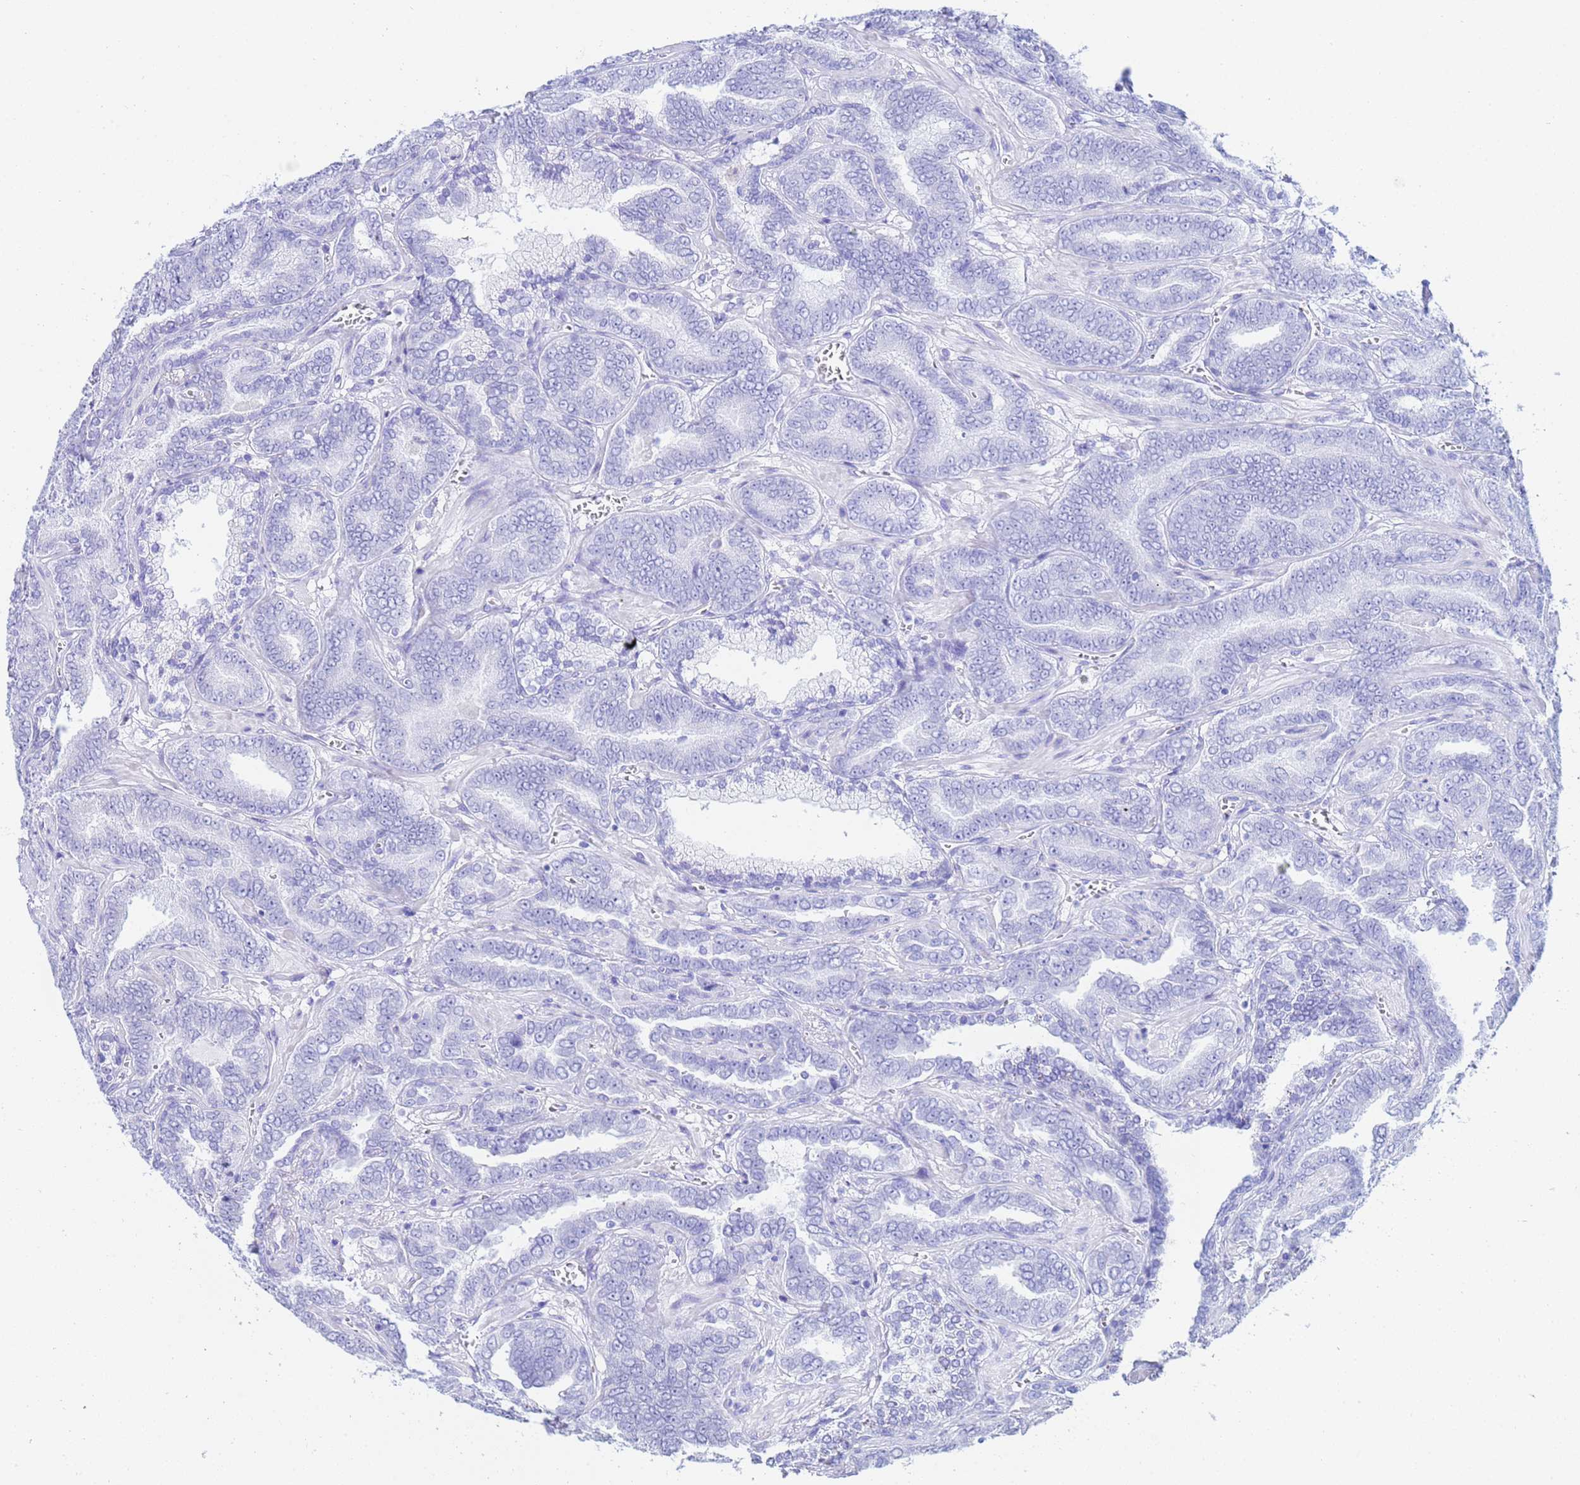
{"staining": {"intensity": "negative", "quantity": "none", "location": "none"}, "tissue": "prostate cancer", "cell_type": "Tumor cells", "image_type": "cancer", "snomed": [{"axis": "morphology", "description": "Adenocarcinoma, High grade"}, {"axis": "topography", "description": "Prostate"}], "caption": "Immunohistochemistry of prostate high-grade adenocarcinoma demonstrates no positivity in tumor cells.", "gene": "TRIP6", "patient": {"sex": "male", "age": 67}}